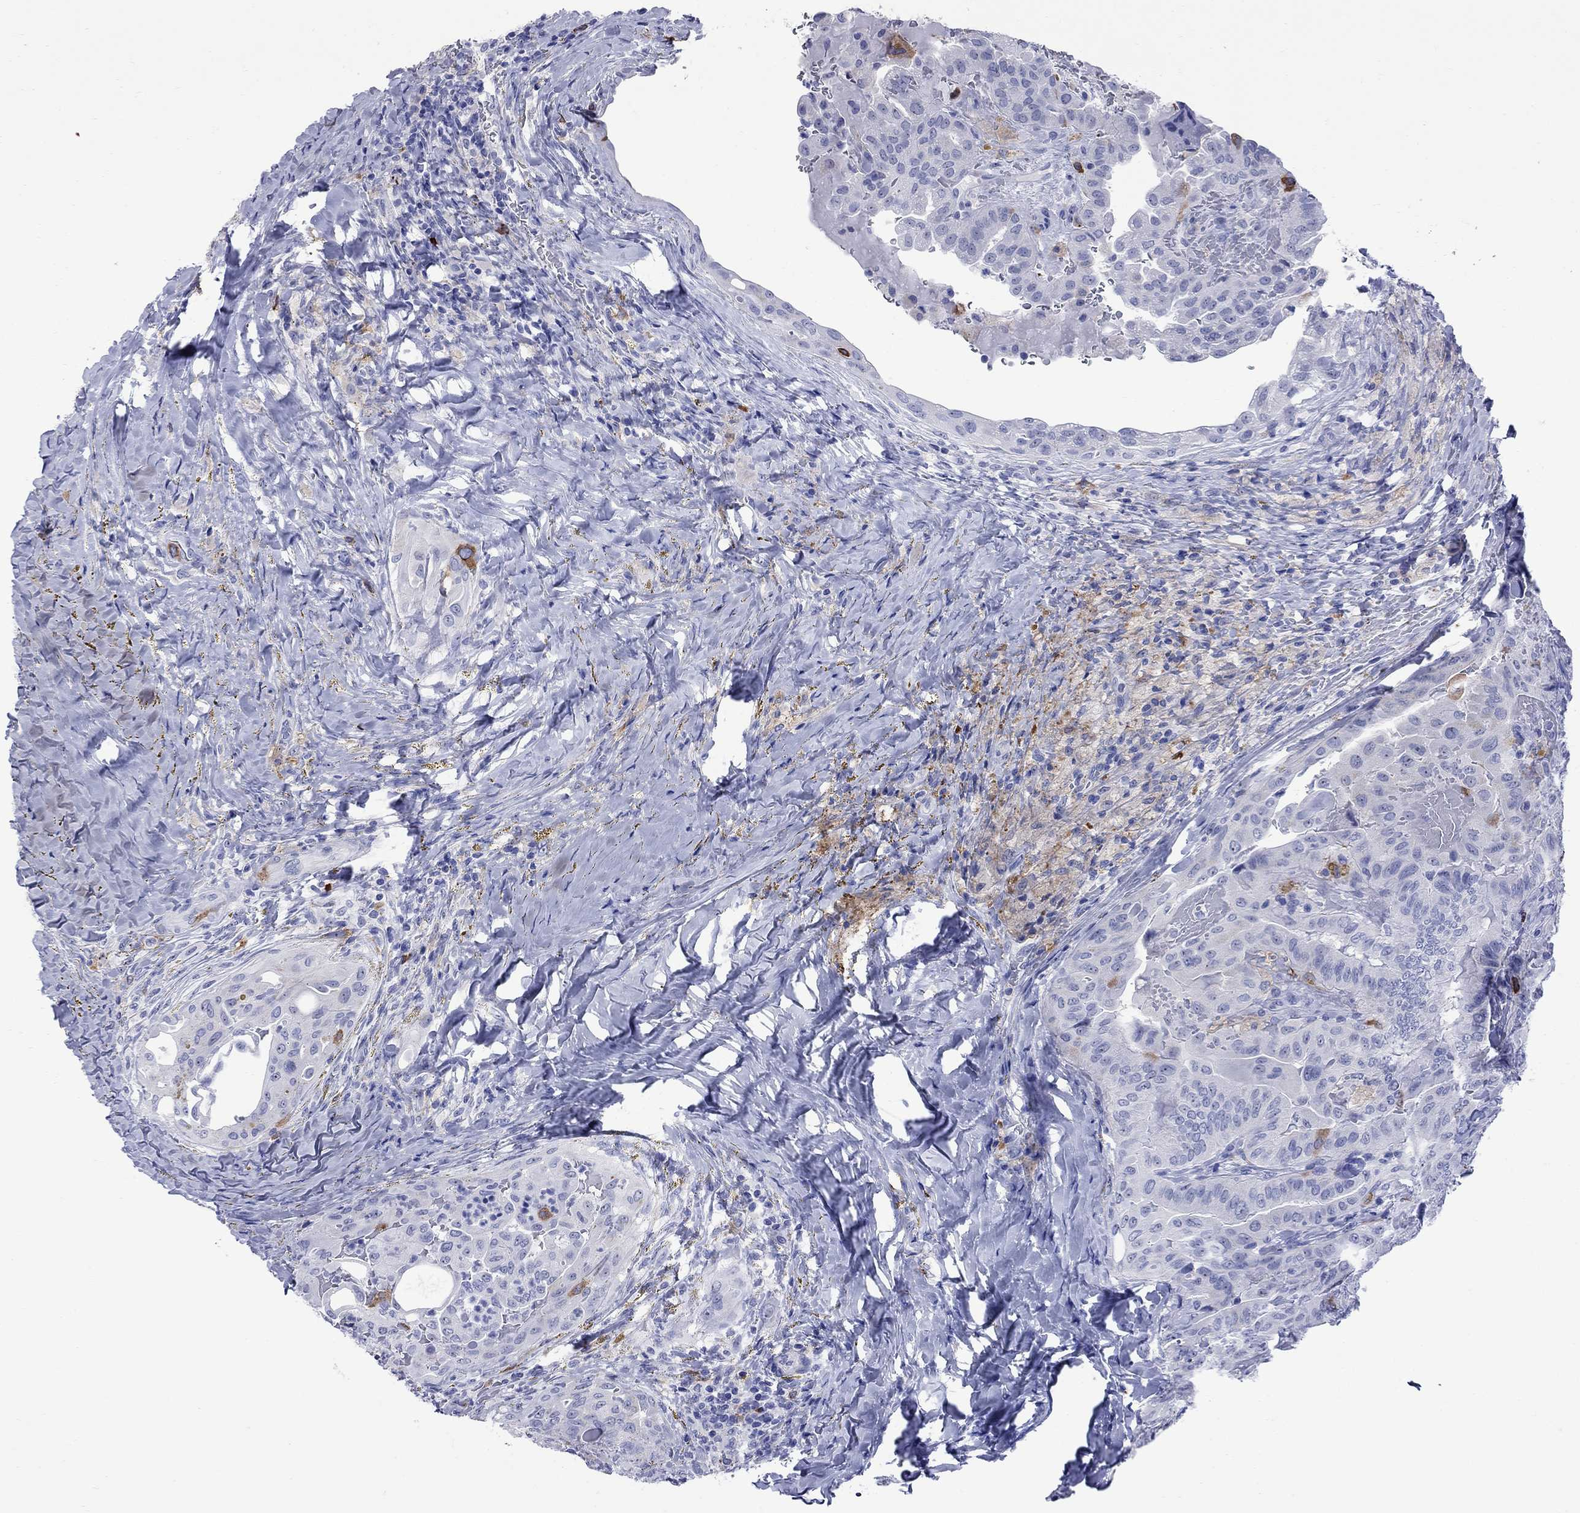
{"staining": {"intensity": "moderate", "quantity": "<25%", "location": "cytoplasmic/membranous"}, "tissue": "thyroid cancer", "cell_type": "Tumor cells", "image_type": "cancer", "snomed": [{"axis": "morphology", "description": "Papillary adenocarcinoma, NOS"}, {"axis": "topography", "description": "Thyroid gland"}], "caption": "Immunohistochemistry micrograph of neoplastic tissue: papillary adenocarcinoma (thyroid) stained using immunohistochemistry (IHC) displays low levels of moderate protein expression localized specifically in the cytoplasmic/membranous of tumor cells, appearing as a cytoplasmic/membranous brown color.", "gene": "TACC3", "patient": {"sex": "female", "age": 68}}